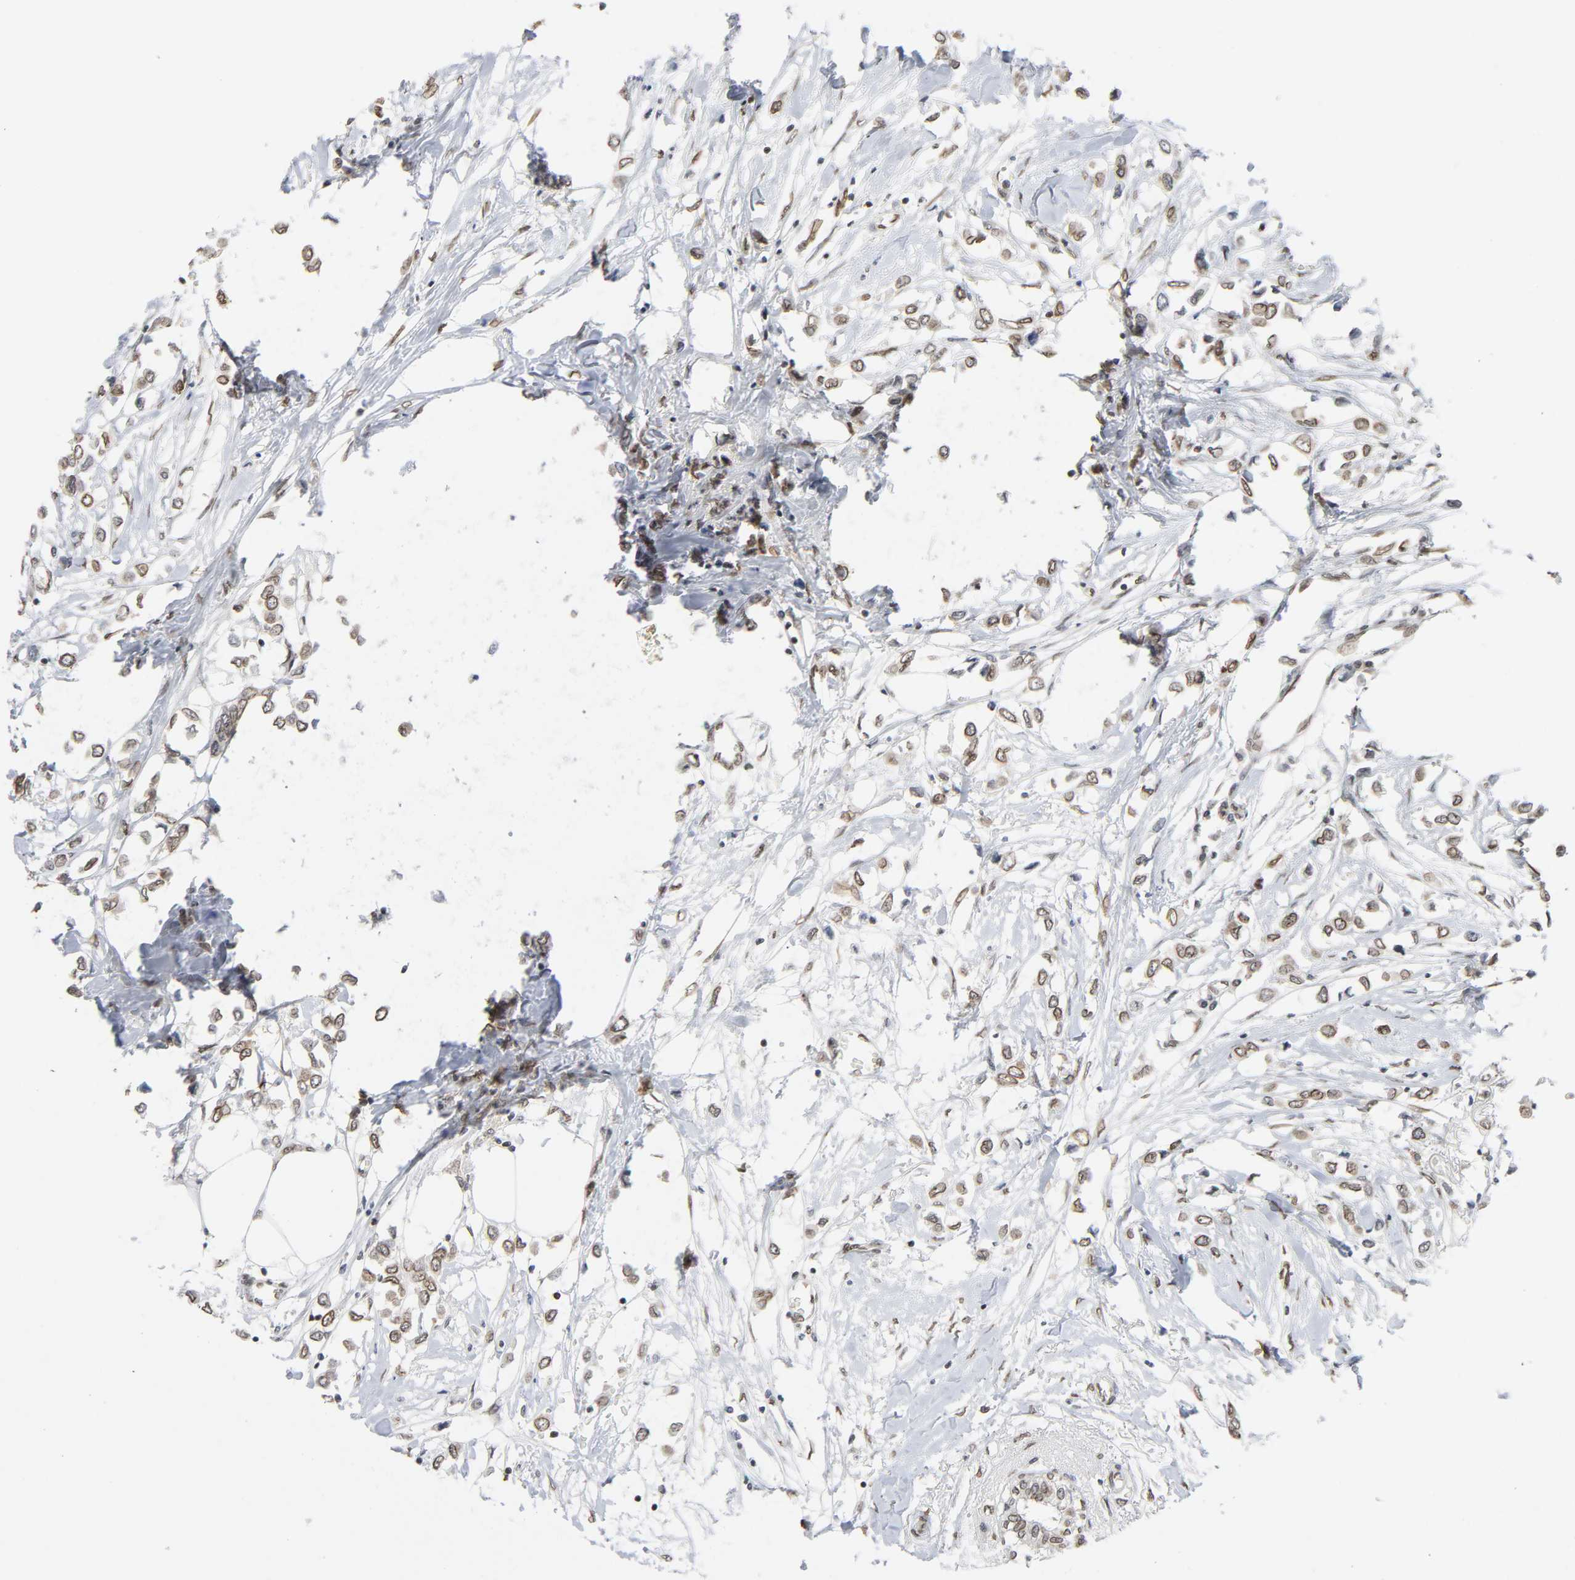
{"staining": {"intensity": "moderate", "quantity": ">75%", "location": "nuclear"}, "tissue": "breast cancer", "cell_type": "Tumor cells", "image_type": "cancer", "snomed": [{"axis": "morphology", "description": "Lobular carcinoma"}, {"axis": "topography", "description": "Breast"}], "caption": "The image reveals a brown stain indicating the presence of a protein in the nuclear of tumor cells in breast lobular carcinoma.", "gene": "SUMO1", "patient": {"sex": "female", "age": 51}}